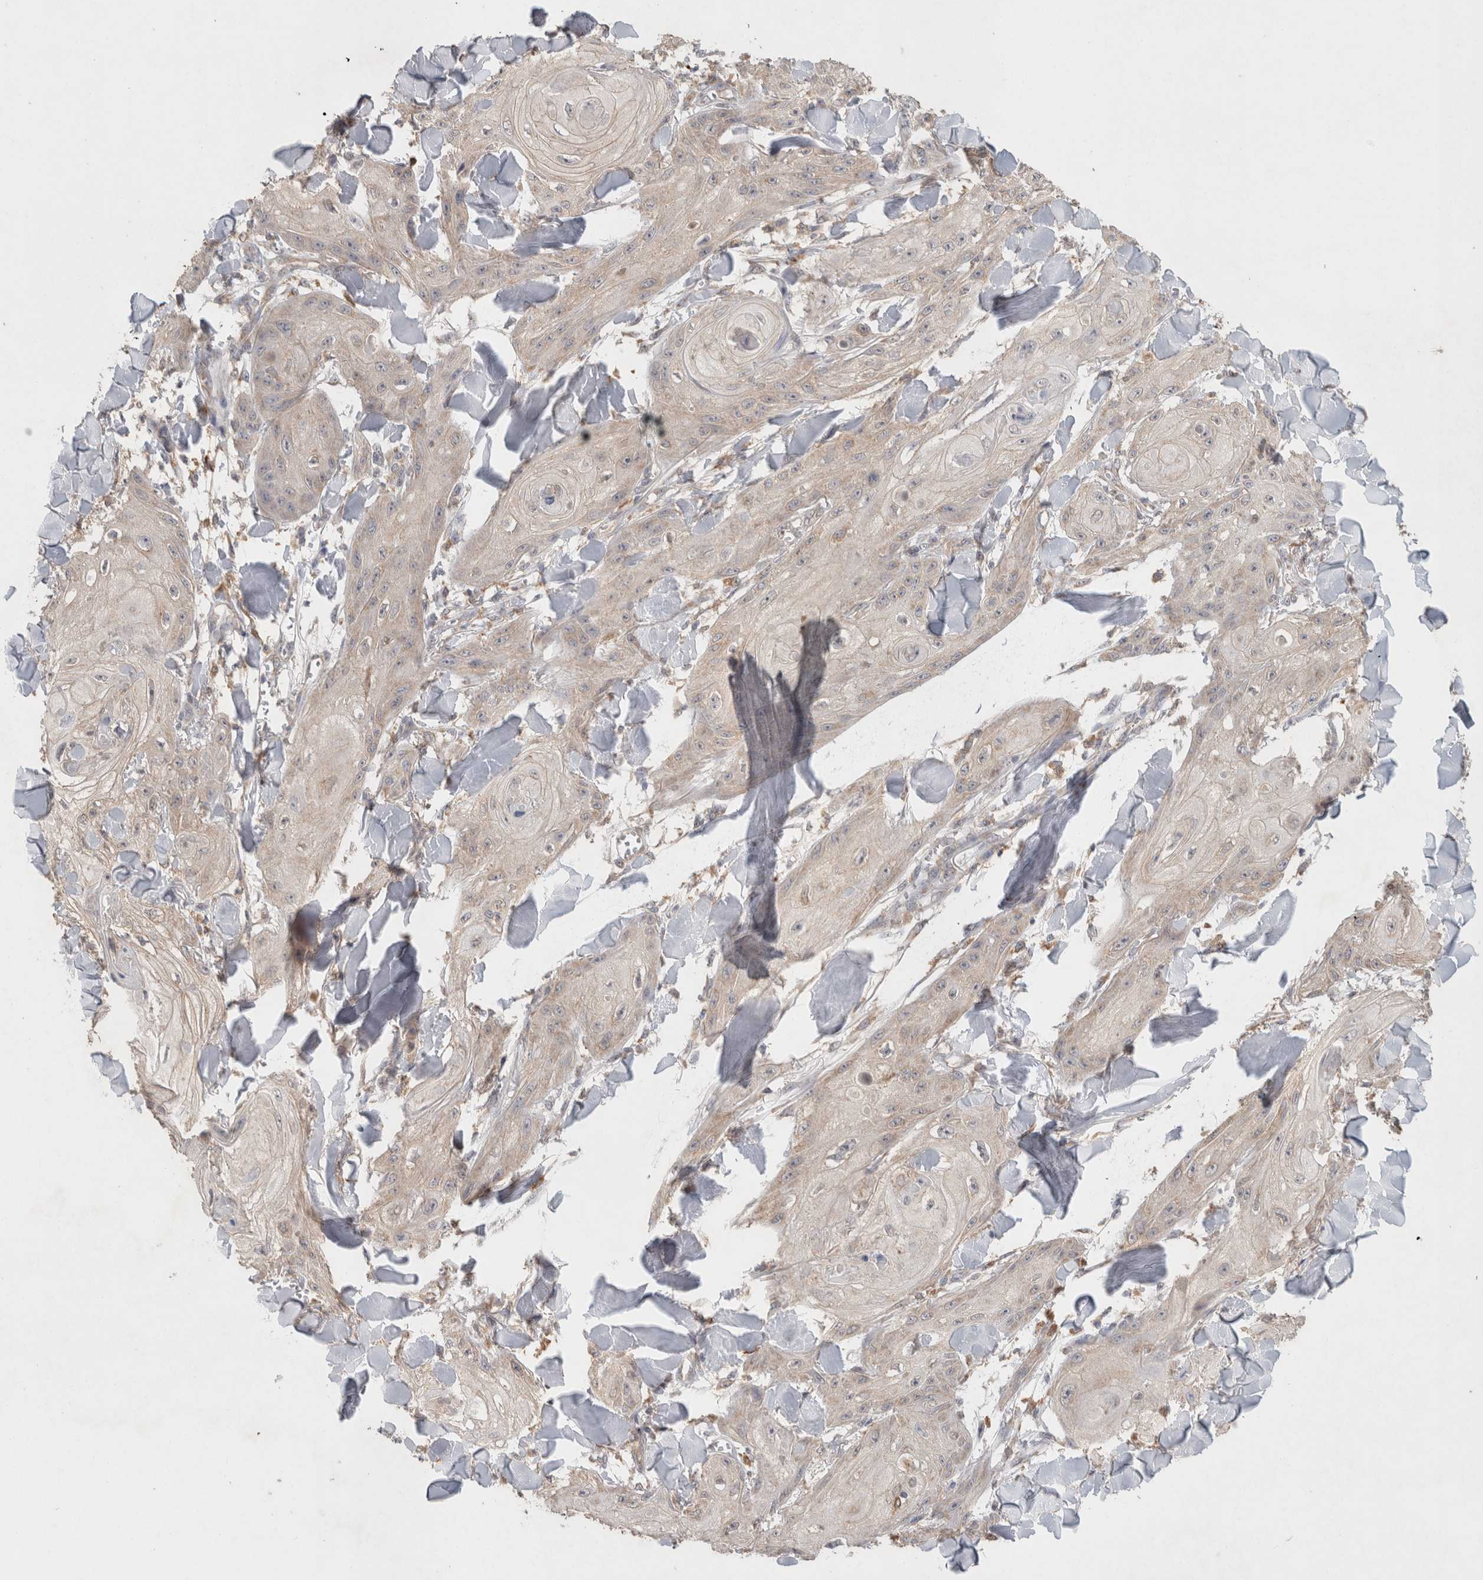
{"staining": {"intensity": "weak", "quantity": "<25%", "location": "cytoplasmic/membranous"}, "tissue": "skin cancer", "cell_type": "Tumor cells", "image_type": "cancer", "snomed": [{"axis": "morphology", "description": "Squamous cell carcinoma, NOS"}, {"axis": "topography", "description": "Skin"}], "caption": "High magnification brightfield microscopy of squamous cell carcinoma (skin) stained with DAB (brown) and counterstained with hematoxylin (blue): tumor cells show no significant expression.", "gene": "RAB14", "patient": {"sex": "male", "age": 74}}